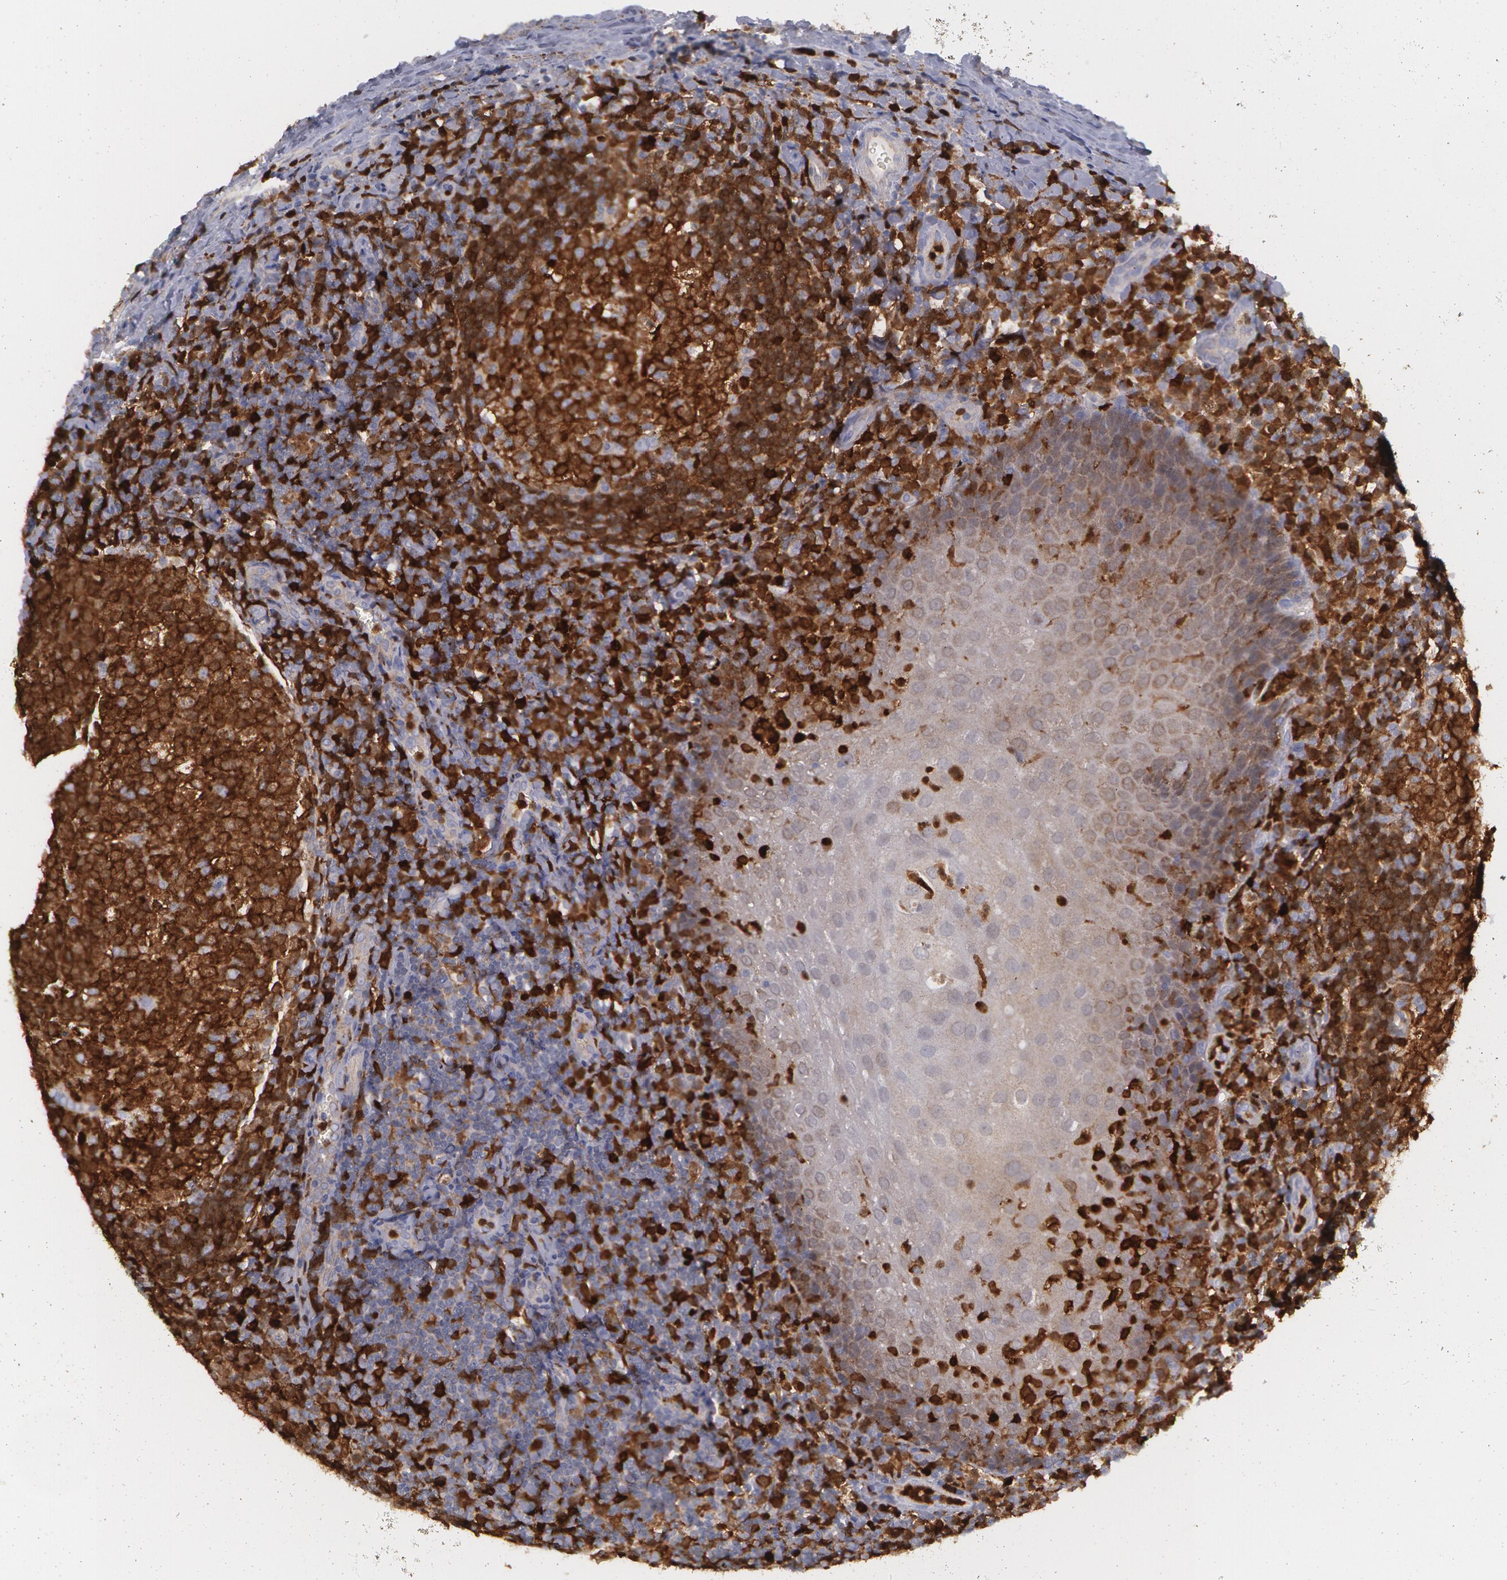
{"staining": {"intensity": "moderate", "quantity": "25%-75%", "location": "cytoplasmic/membranous"}, "tissue": "oral mucosa", "cell_type": "Squamous epithelial cells", "image_type": "normal", "snomed": [{"axis": "morphology", "description": "Normal tissue, NOS"}, {"axis": "topography", "description": "Oral tissue"}], "caption": "Immunohistochemistry (IHC) image of normal human oral mucosa stained for a protein (brown), which displays medium levels of moderate cytoplasmic/membranous staining in about 25%-75% of squamous epithelial cells.", "gene": "SYK", "patient": {"sex": "male", "age": 20}}